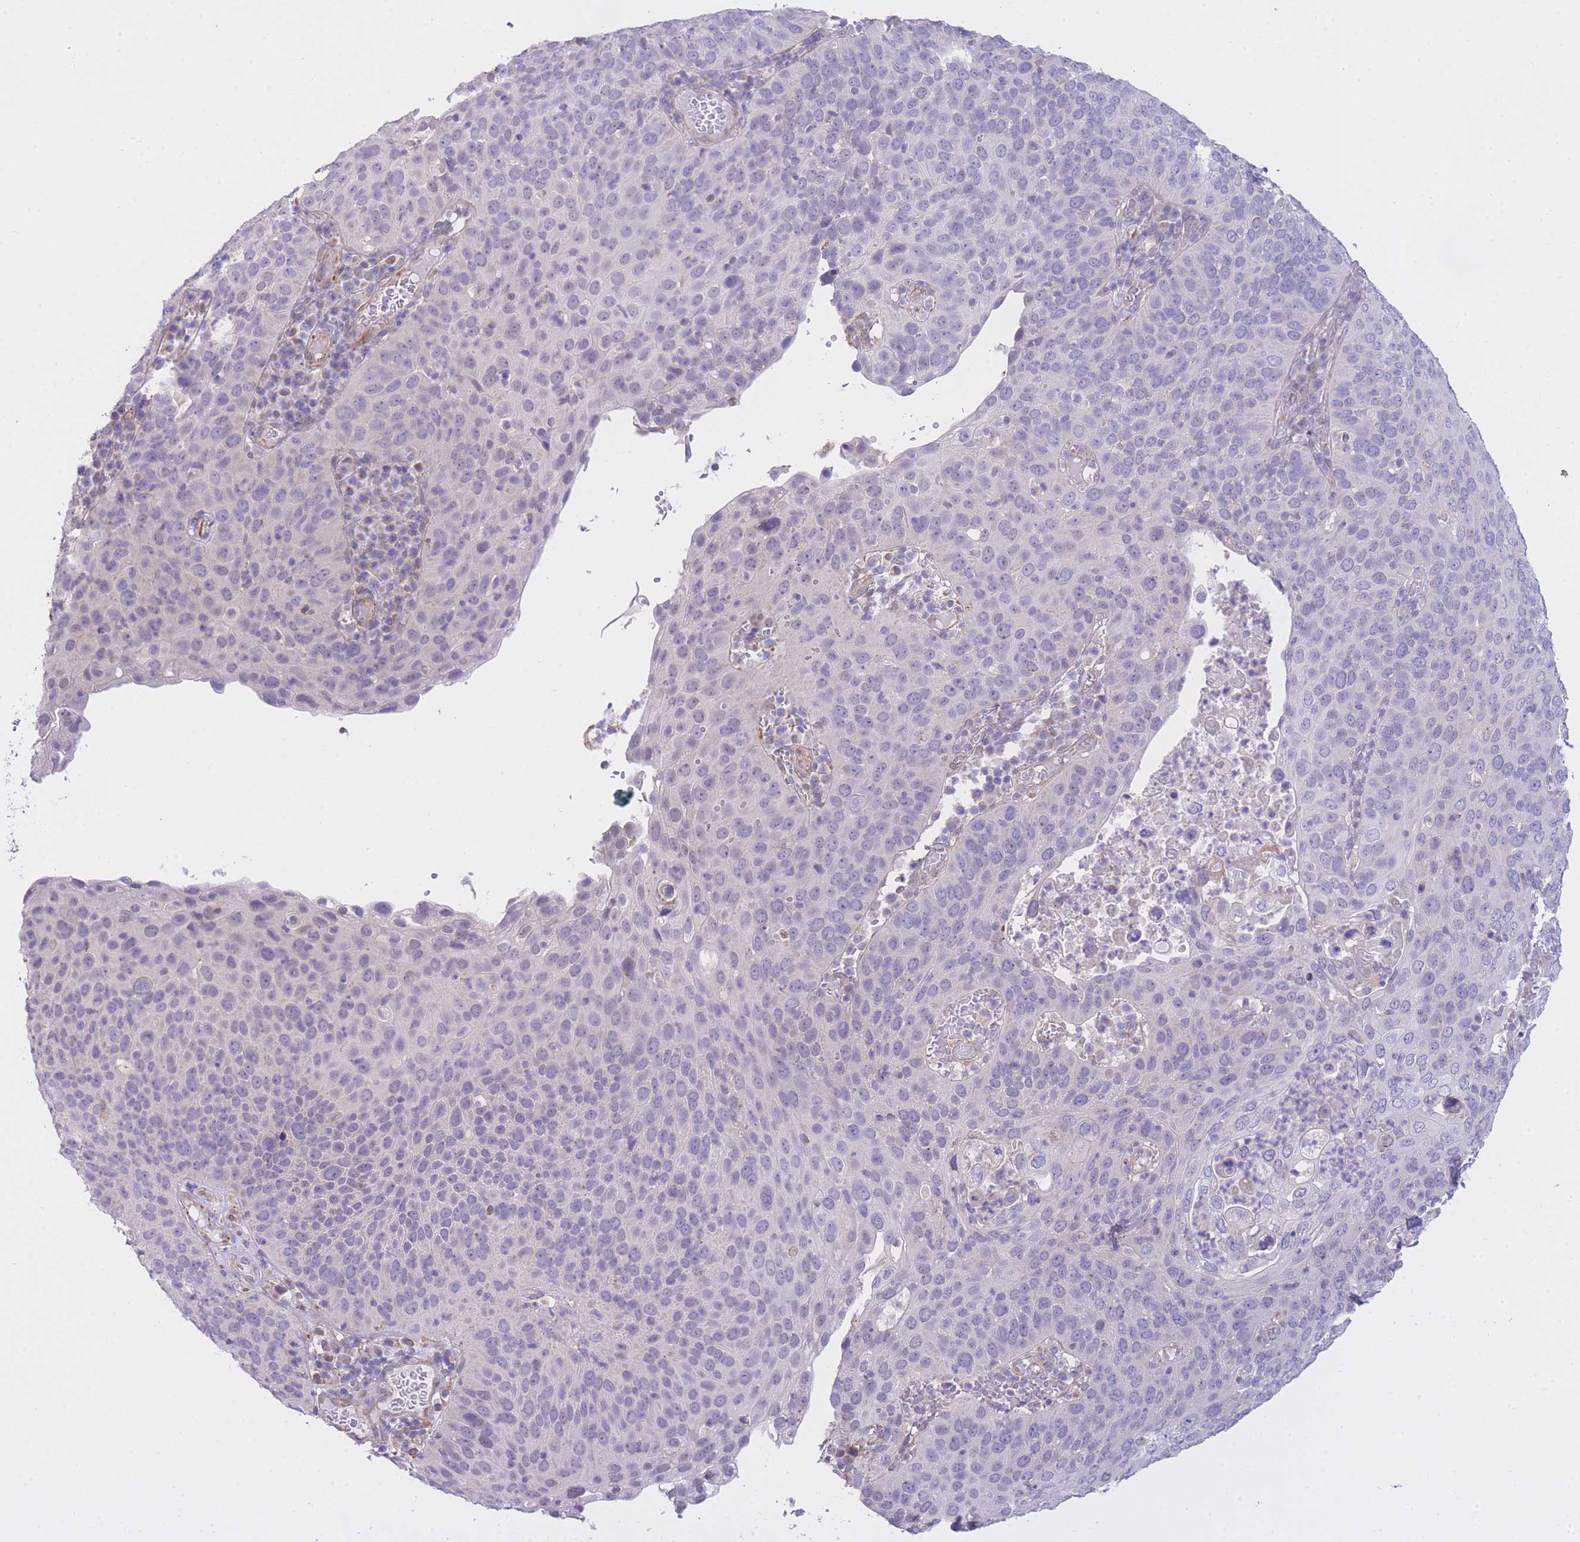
{"staining": {"intensity": "negative", "quantity": "none", "location": "none"}, "tissue": "cervical cancer", "cell_type": "Tumor cells", "image_type": "cancer", "snomed": [{"axis": "morphology", "description": "Squamous cell carcinoma, NOS"}, {"axis": "topography", "description": "Cervix"}], "caption": "DAB (3,3'-diaminobenzidine) immunohistochemical staining of cervical cancer (squamous cell carcinoma) shows no significant expression in tumor cells.", "gene": "CTBP1", "patient": {"sex": "female", "age": 36}}